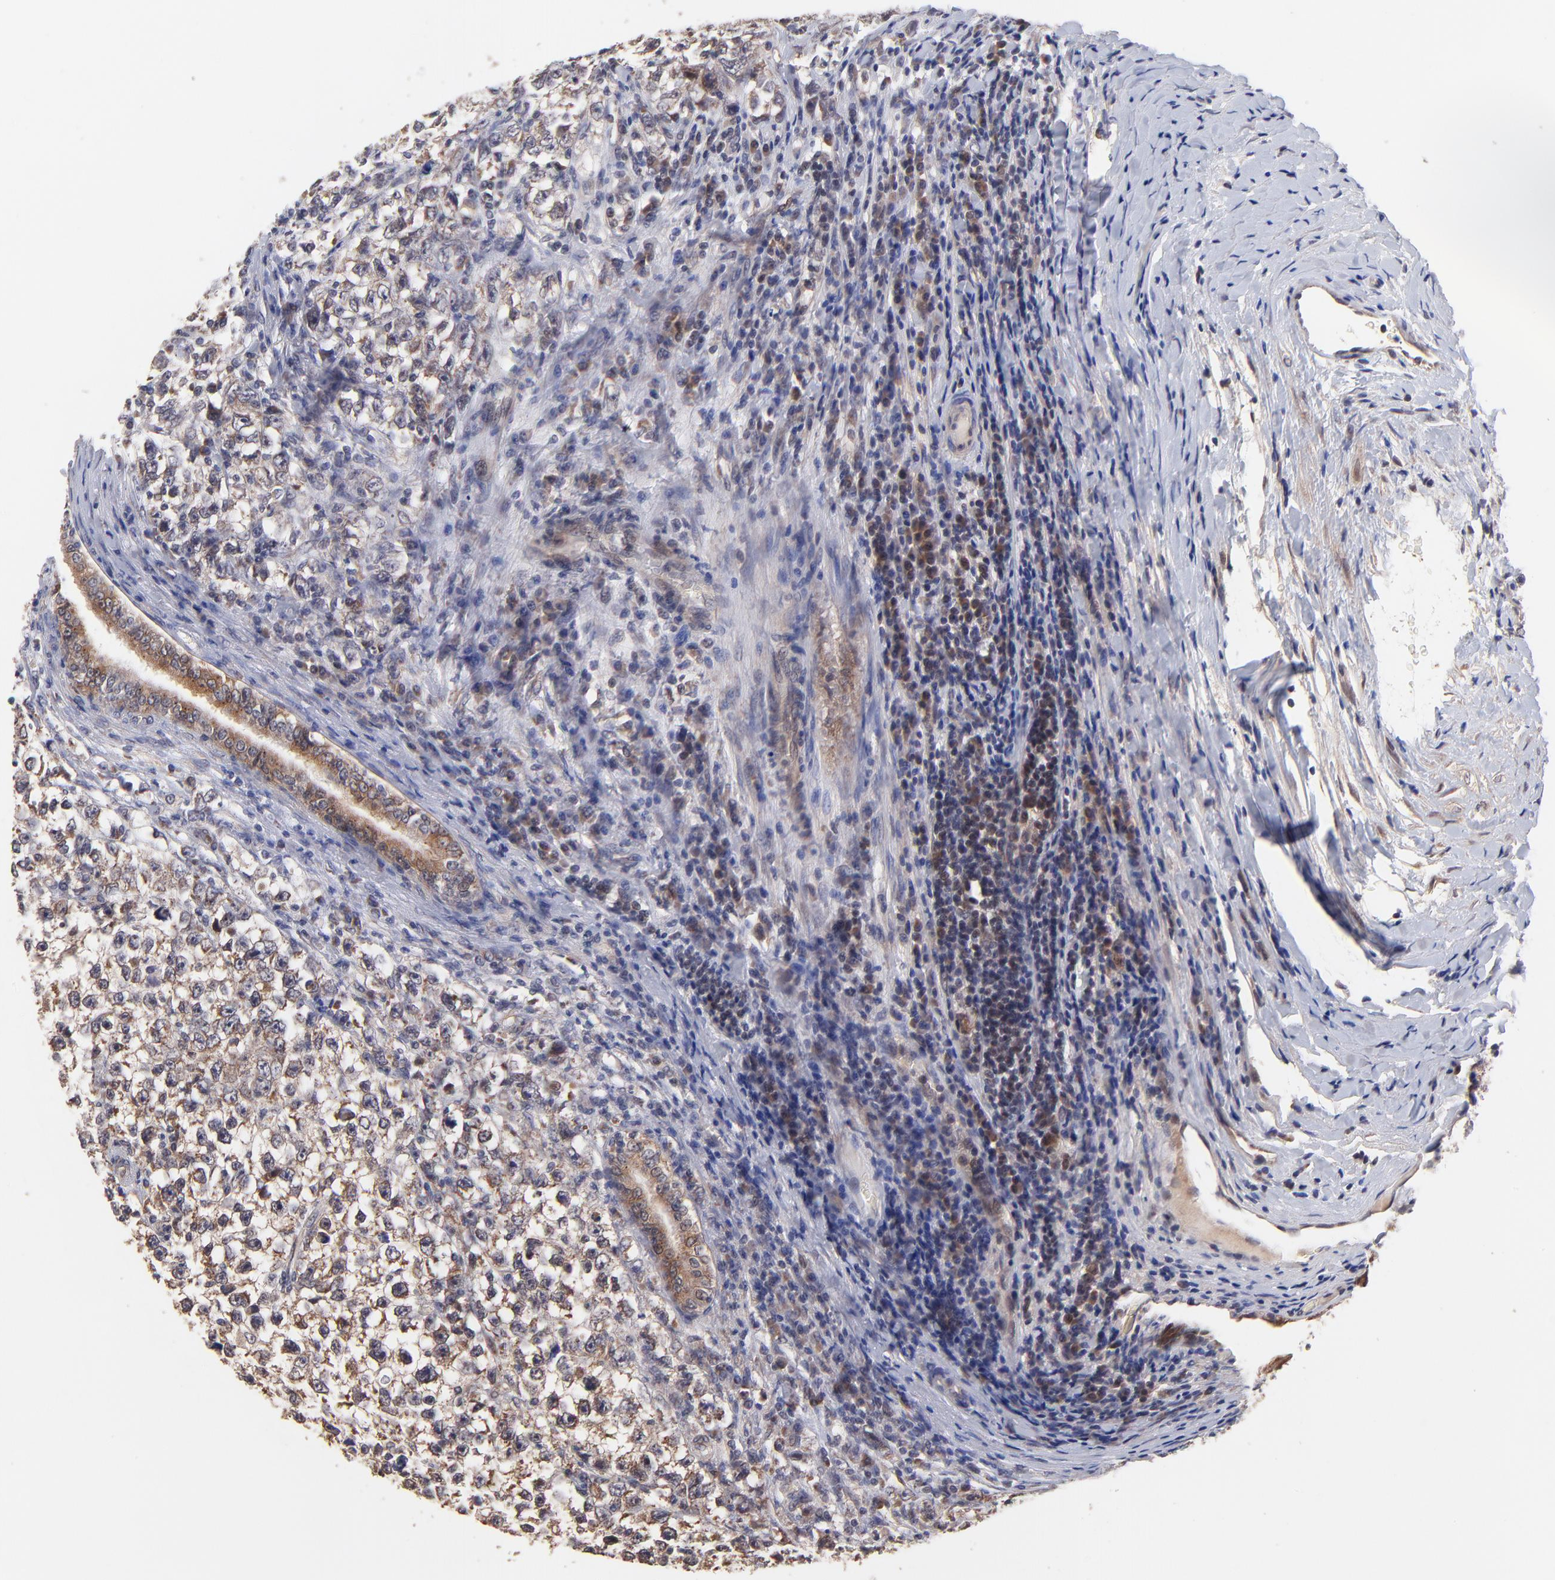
{"staining": {"intensity": "moderate", "quantity": ">75%", "location": "cytoplasmic/membranous"}, "tissue": "testis cancer", "cell_type": "Tumor cells", "image_type": "cancer", "snomed": [{"axis": "morphology", "description": "Seminoma, NOS"}, {"axis": "morphology", "description": "Carcinoma, Embryonal, NOS"}, {"axis": "topography", "description": "Testis"}], "caption": "Immunohistochemical staining of testis embryonal carcinoma shows medium levels of moderate cytoplasmic/membranous staining in approximately >75% of tumor cells.", "gene": "BAIAP2L2", "patient": {"sex": "male", "age": 30}}